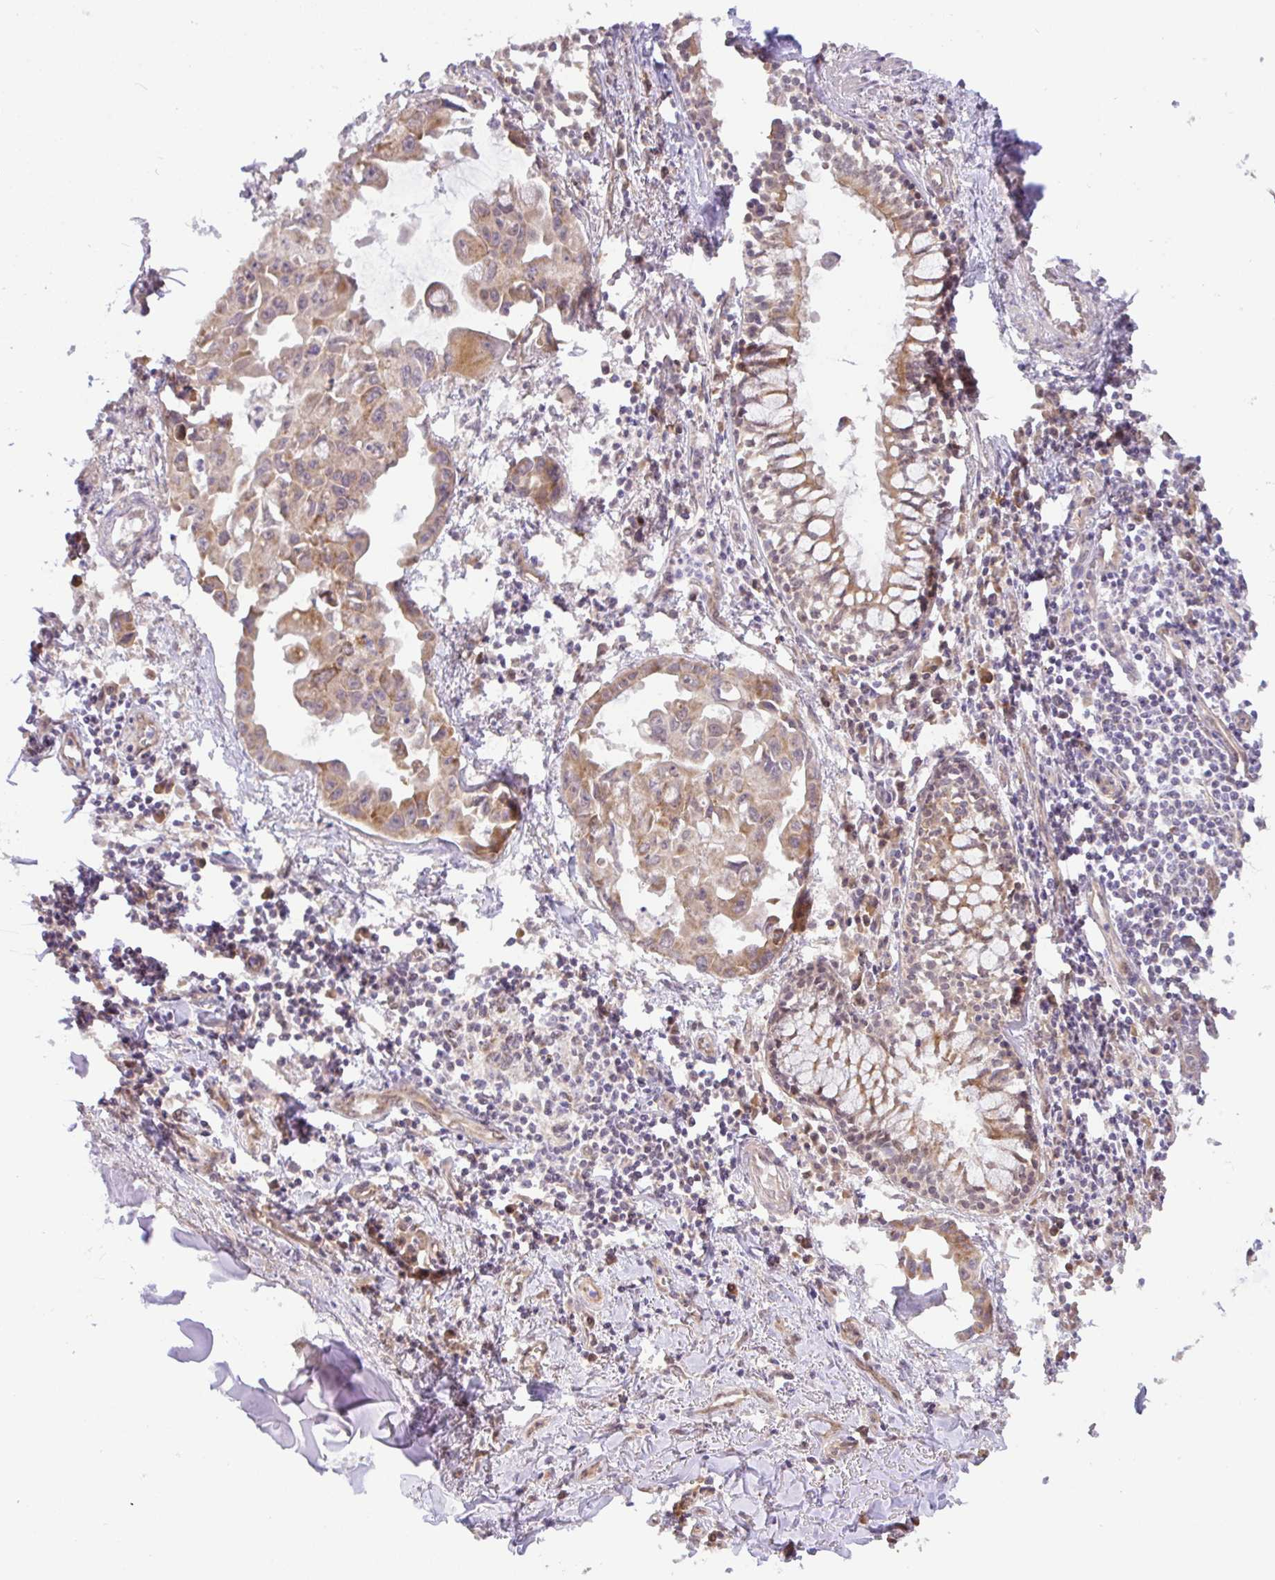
{"staining": {"intensity": "weak", "quantity": ">75%", "location": "cytoplasmic/membranous"}, "tissue": "lung cancer", "cell_type": "Tumor cells", "image_type": "cancer", "snomed": [{"axis": "morphology", "description": "Adenocarcinoma, NOS"}, {"axis": "topography", "description": "Lung"}], "caption": "Brown immunohistochemical staining in human lung cancer (adenocarcinoma) reveals weak cytoplasmic/membranous expression in about >75% of tumor cells.", "gene": "DLEU7", "patient": {"sex": "male", "age": 64}}